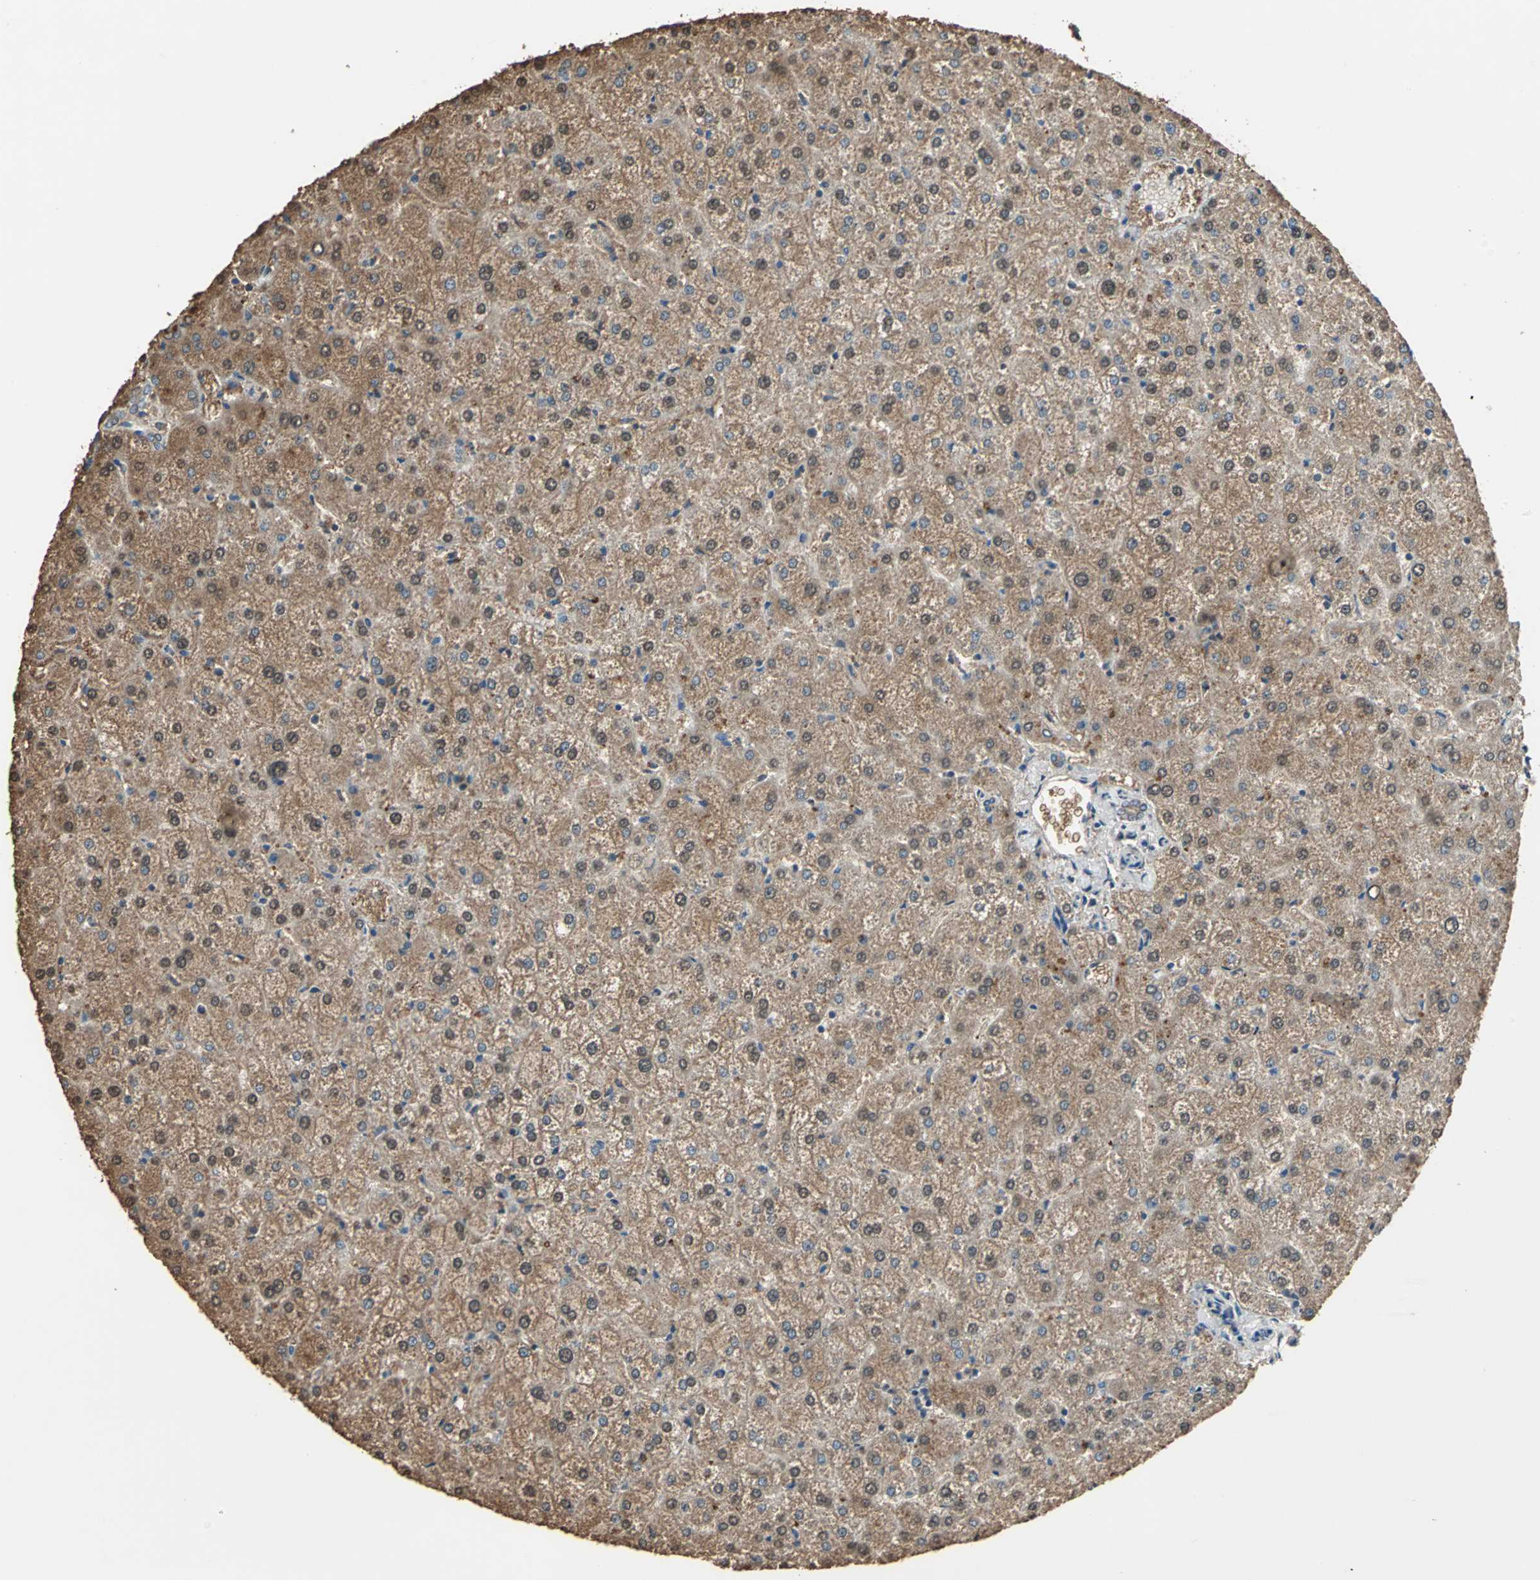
{"staining": {"intensity": "moderate", "quantity": ">75%", "location": "cytoplasmic/membranous"}, "tissue": "liver", "cell_type": "Cholangiocytes", "image_type": "normal", "snomed": [{"axis": "morphology", "description": "Normal tissue, NOS"}, {"axis": "topography", "description": "Liver"}], "caption": "Unremarkable liver demonstrates moderate cytoplasmic/membranous staining in about >75% of cholangiocytes, visualized by immunohistochemistry.", "gene": "TRAK1", "patient": {"sex": "female", "age": 32}}